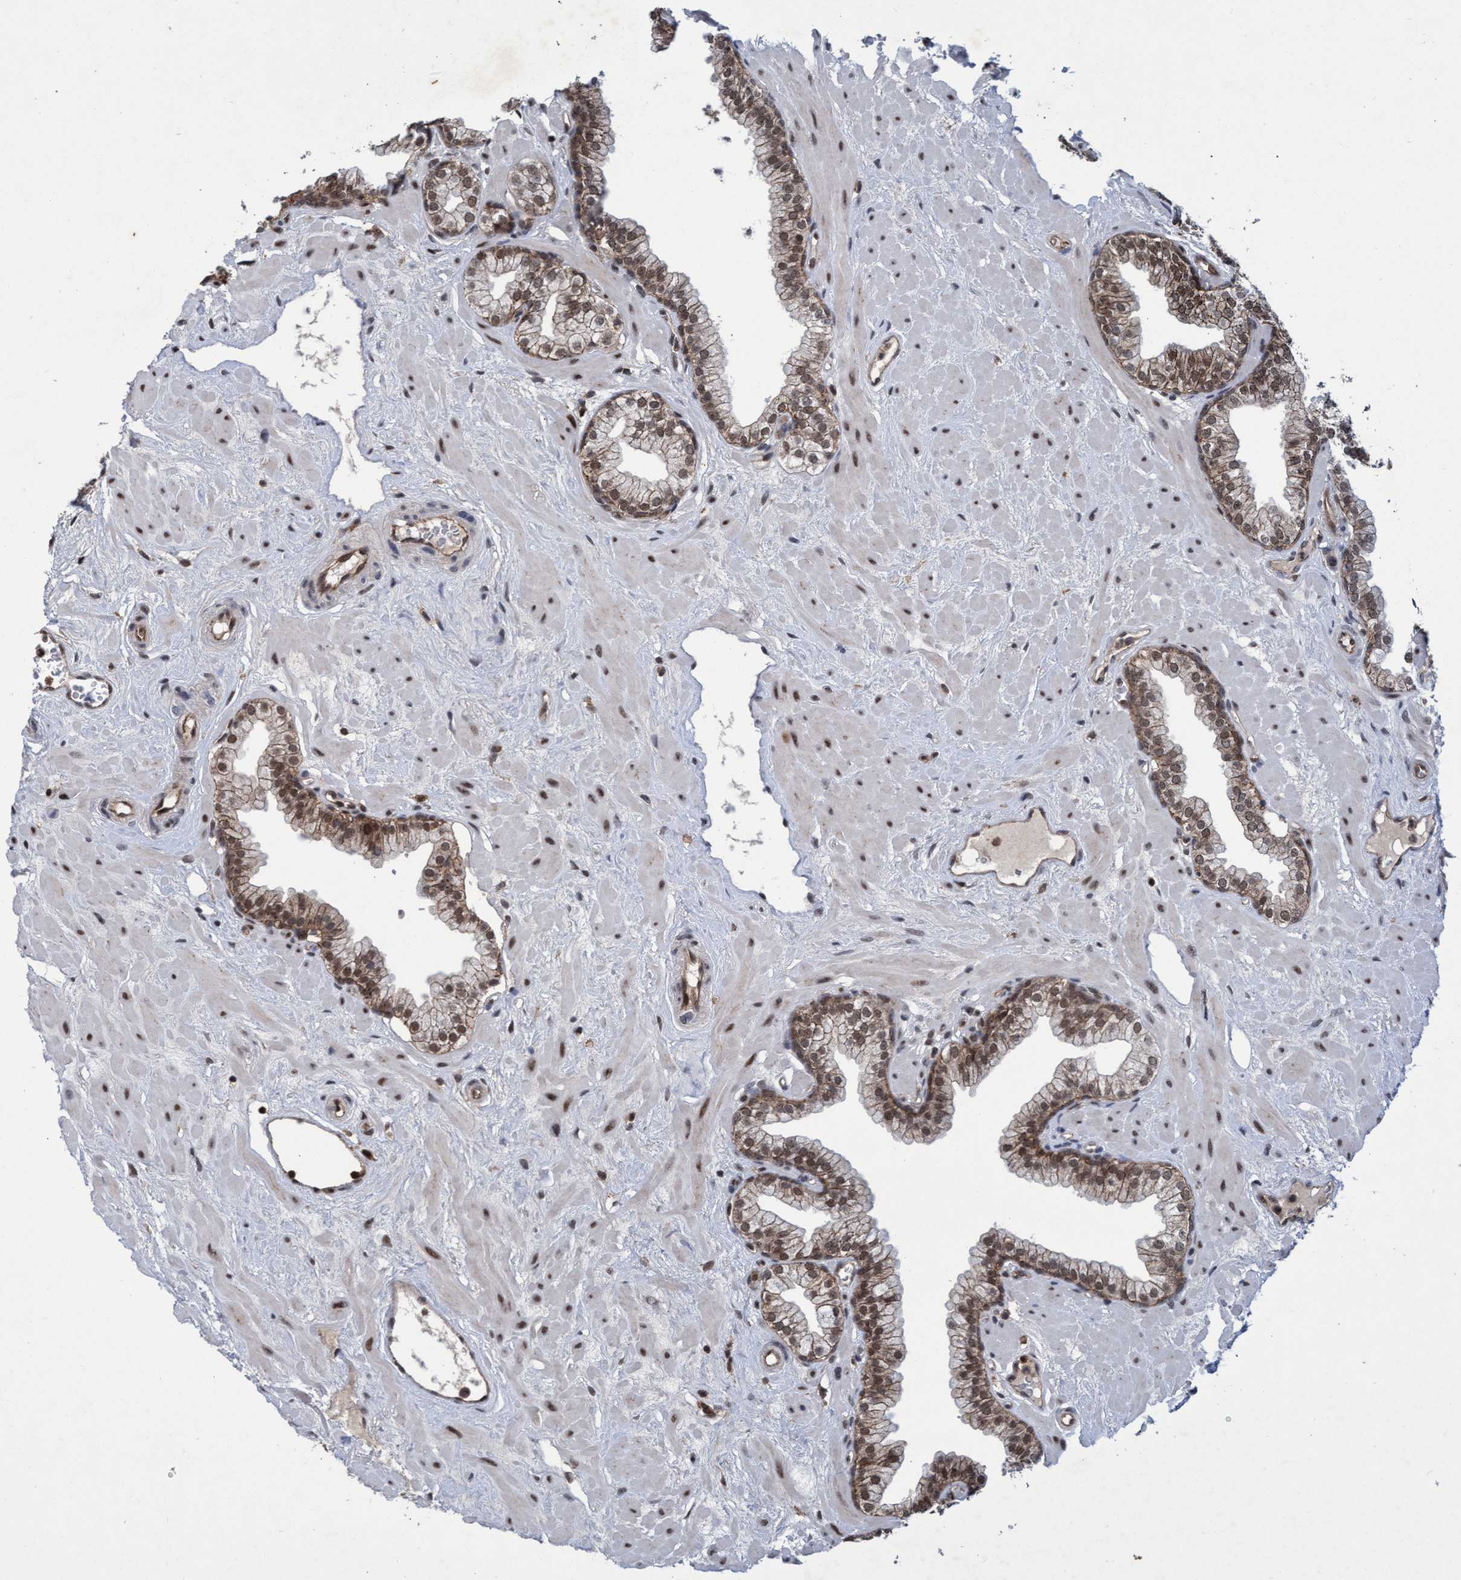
{"staining": {"intensity": "moderate", "quantity": ">75%", "location": "cytoplasmic/membranous,nuclear"}, "tissue": "prostate", "cell_type": "Glandular cells", "image_type": "normal", "snomed": [{"axis": "morphology", "description": "Normal tissue, NOS"}, {"axis": "morphology", "description": "Urothelial carcinoma, Low grade"}, {"axis": "topography", "description": "Urinary bladder"}, {"axis": "topography", "description": "Prostate"}], "caption": "Prostate stained with immunohistochemistry (IHC) displays moderate cytoplasmic/membranous,nuclear expression in about >75% of glandular cells.", "gene": "GTF2F1", "patient": {"sex": "male", "age": 60}}